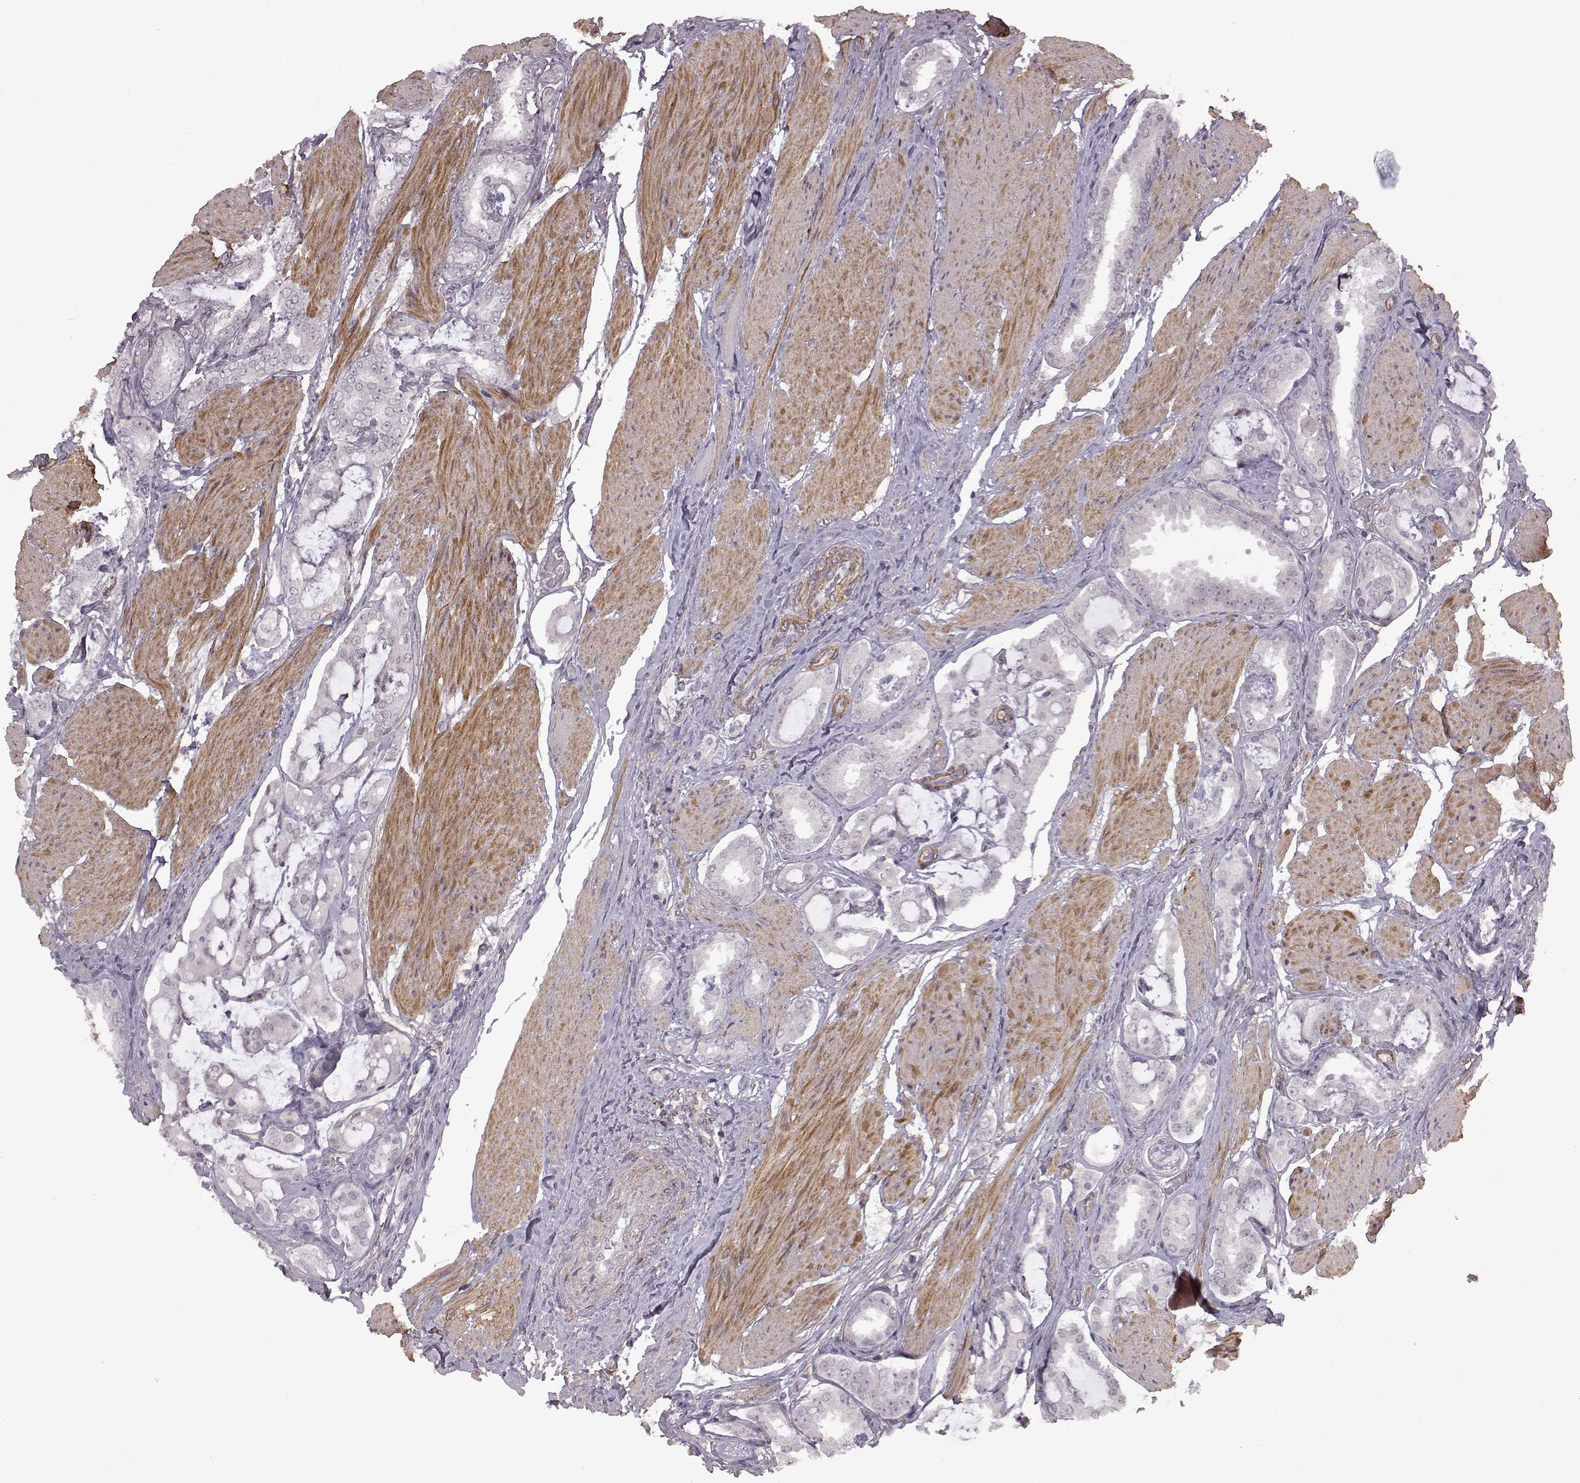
{"staining": {"intensity": "negative", "quantity": "none", "location": "none"}, "tissue": "prostate cancer", "cell_type": "Tumor cells", "image_type": "cancer", "snomed": [{"axis": "morphology", "description": "Adenocarcinoma, High grade"}, {"axis": "topography", "description": "Prostate"}], "caption": "Tumor cells are negative for brown protein staining in prostate adenocarcinoma (high-grade).", "gene": "SYNPO2", "patient": {"sex": "male", "age": 63}}